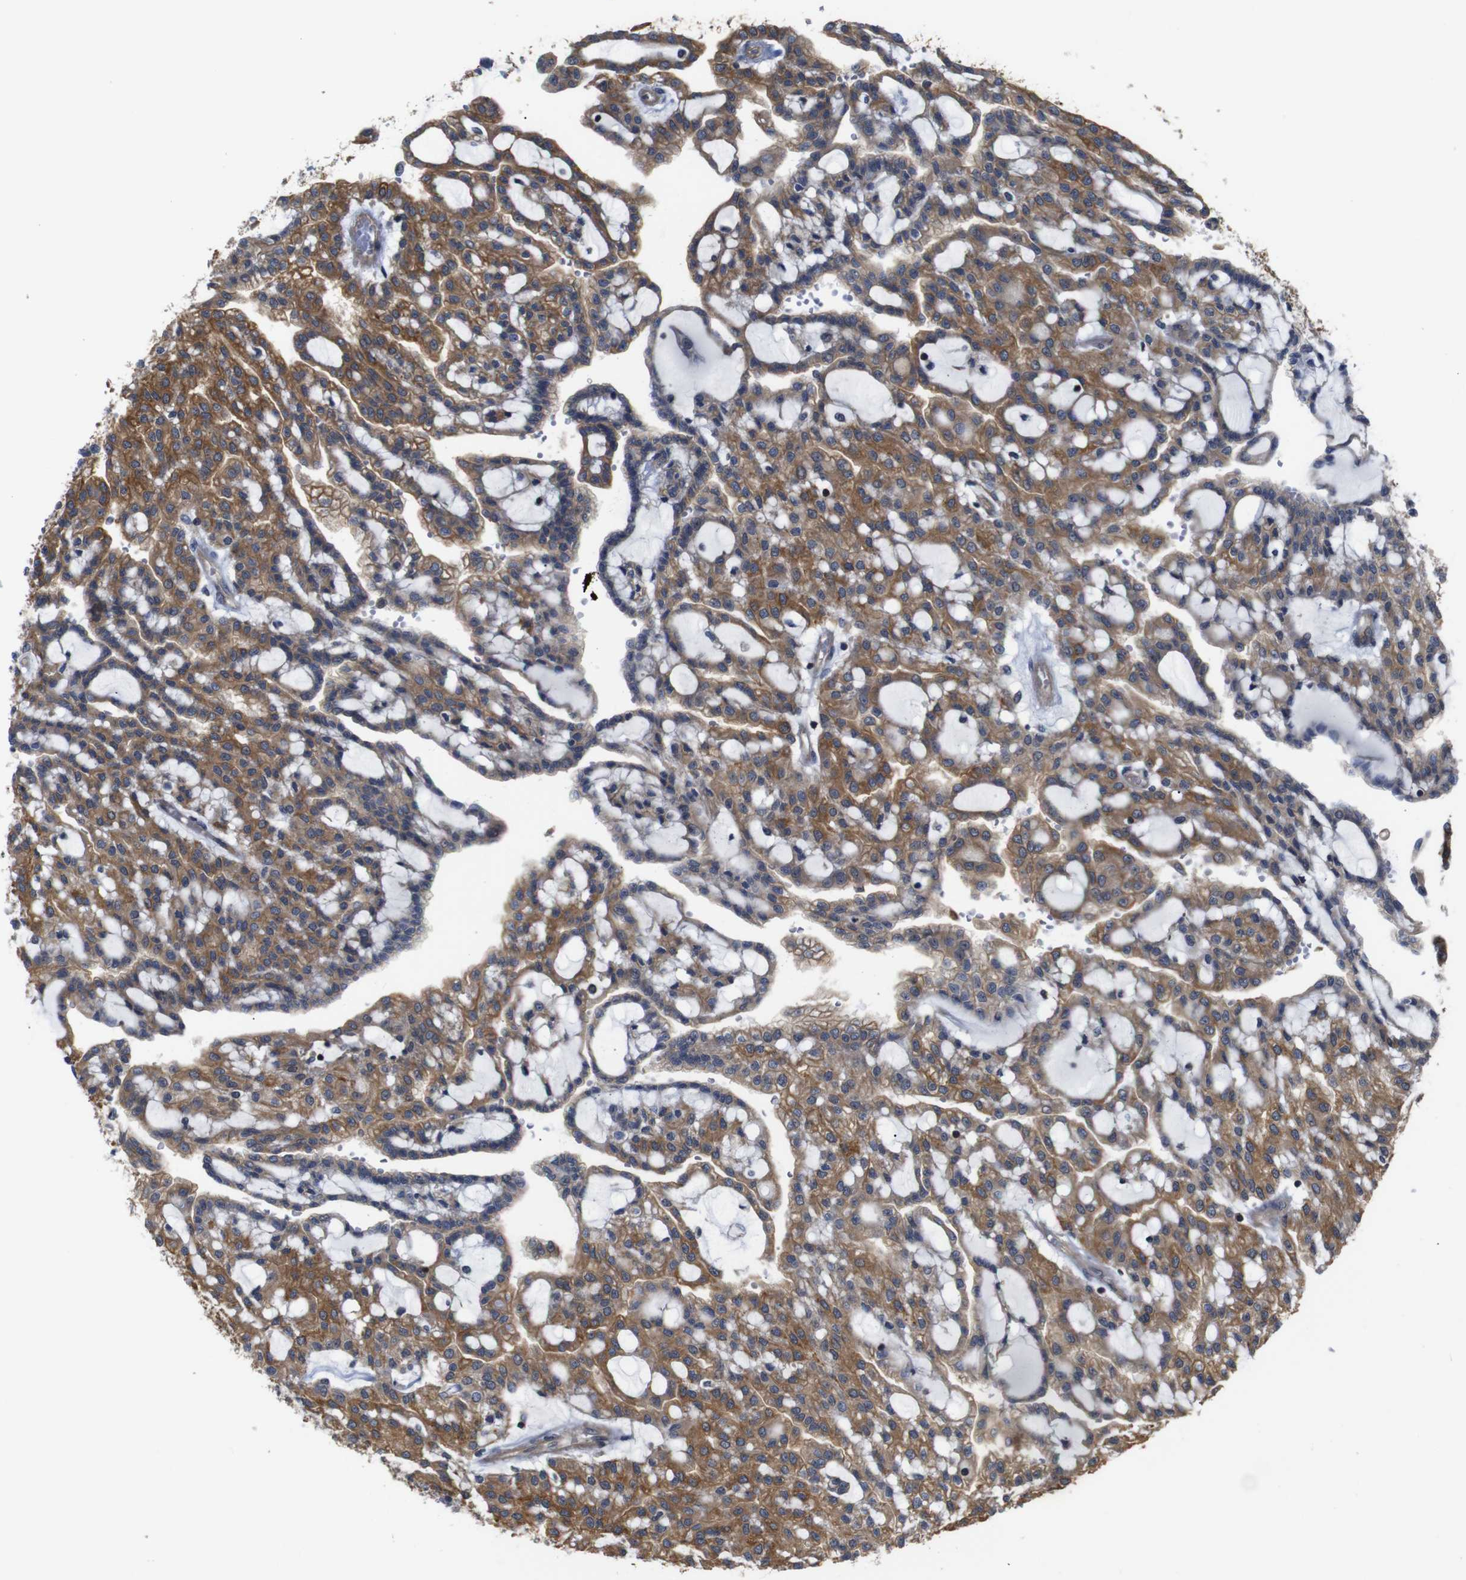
{"staining": {"intensity": "moderate", "quantity": ">75%", "location": "cytoplasmic/membranous"}, "tissue": "renal cancer", "cell_type": "Tumor cells", "image_type": "cancer", "snomed": [{"axis": "morphology", "description": "Adenocarcinoma, NOS"}, {"axis": "topography", "description": "Kidney"}], "caption": "IHC (DAB) staining of adenocarcinoma (renal) reveals moderate cytoplasmic/membranous protein staining in approximately >75% of tumor cells.", "gene": "BRWD3", "patient": {"sex": "male", "age": 63}}